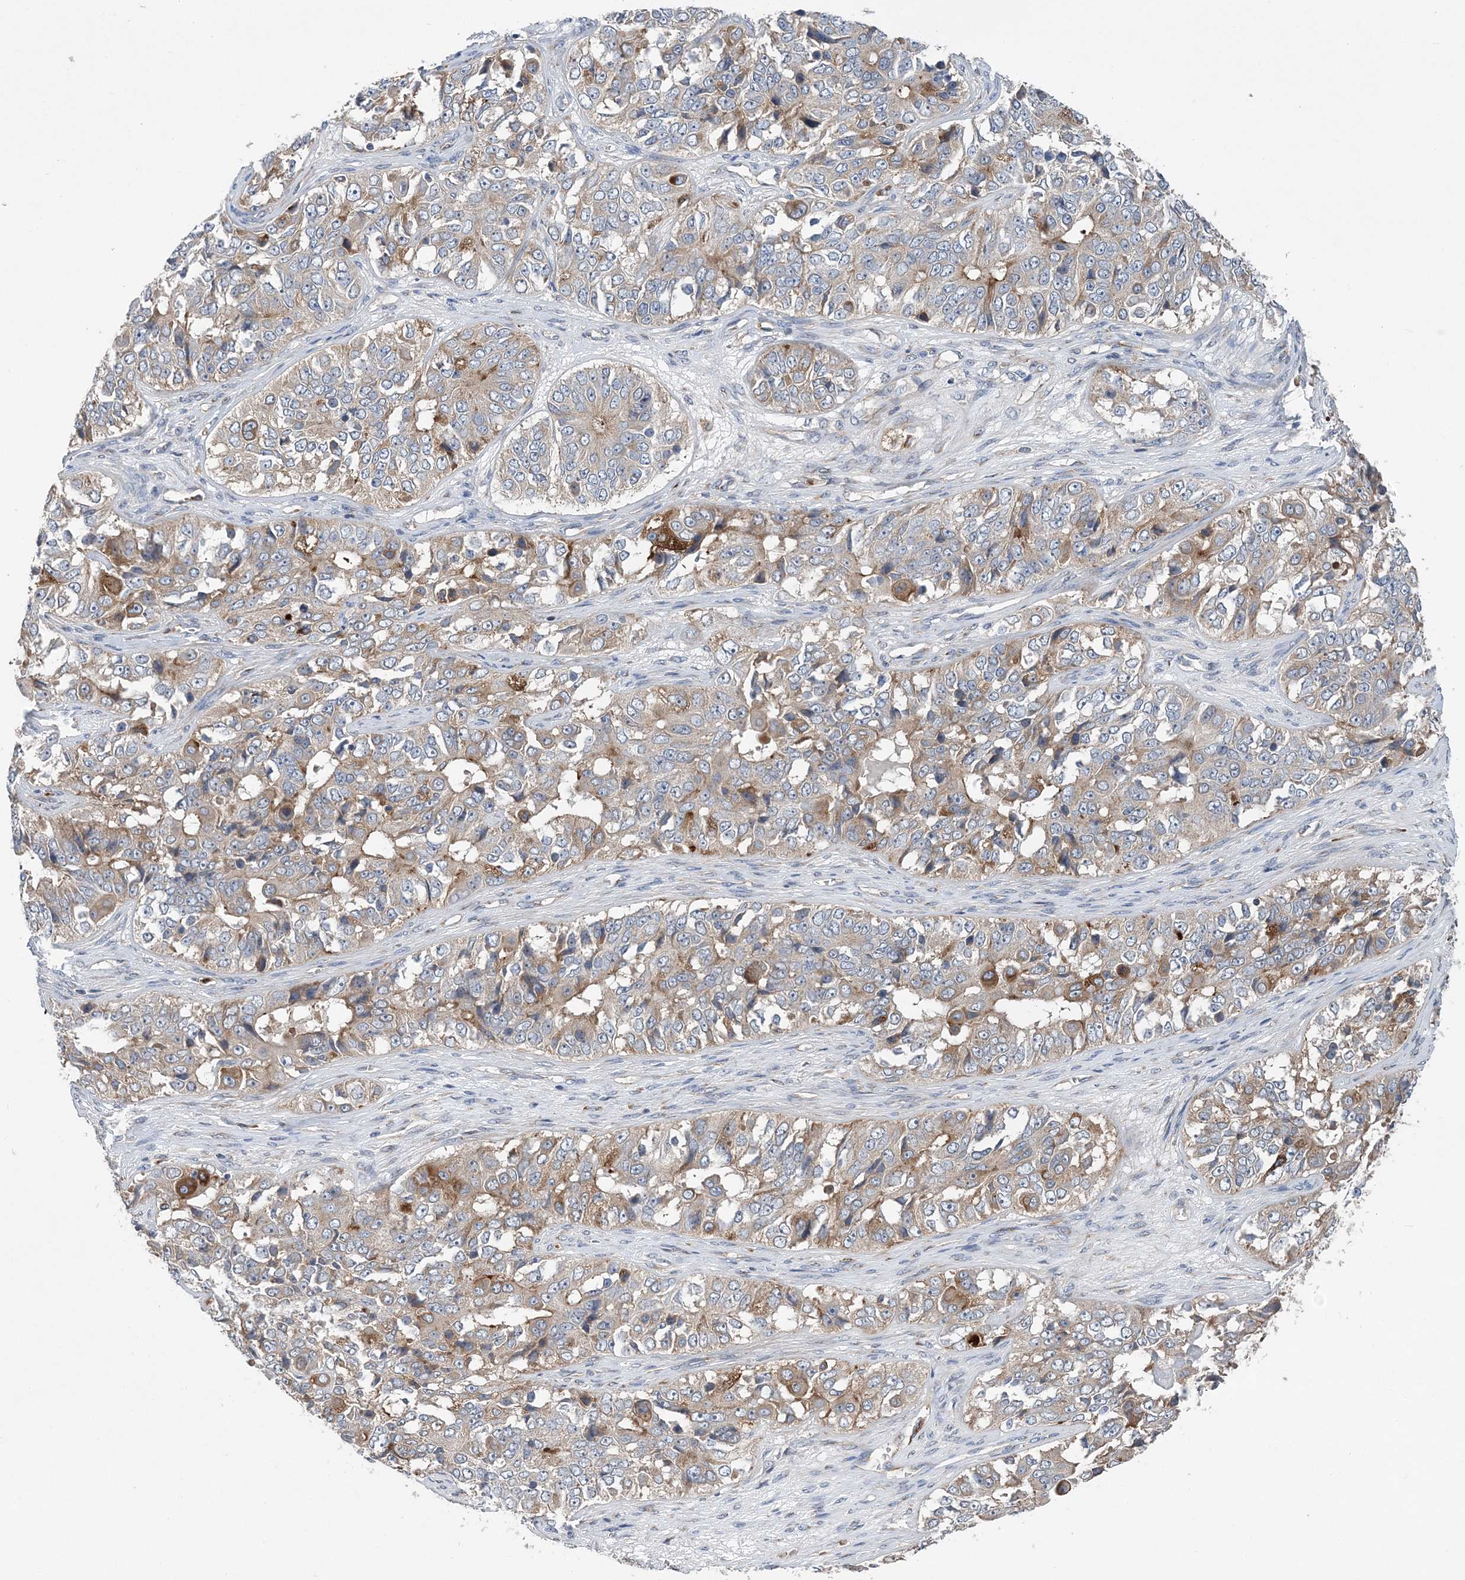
{"staining": {"intensity": "moderate", "quantity": "<25%", "location": "cytoplasmic/membranous"}, "tissue": "ovarian cancer", "cell_type": "Tumor cells", "image_type": "cancer", "snomed": [{"axis": "morphology", "description": "Carcinoma, endometroid"}, {"axis": "topography", "description": "Ovary"}], "caption": "Brown immunohistochemical staining in ovarian endometroid carcinoma shows moderate cytoplasmic/membranous expression in approximately <25% of tumor cells.", "gene": "PTTG1IP", "patient": {"sex": "female", "age": 51}}